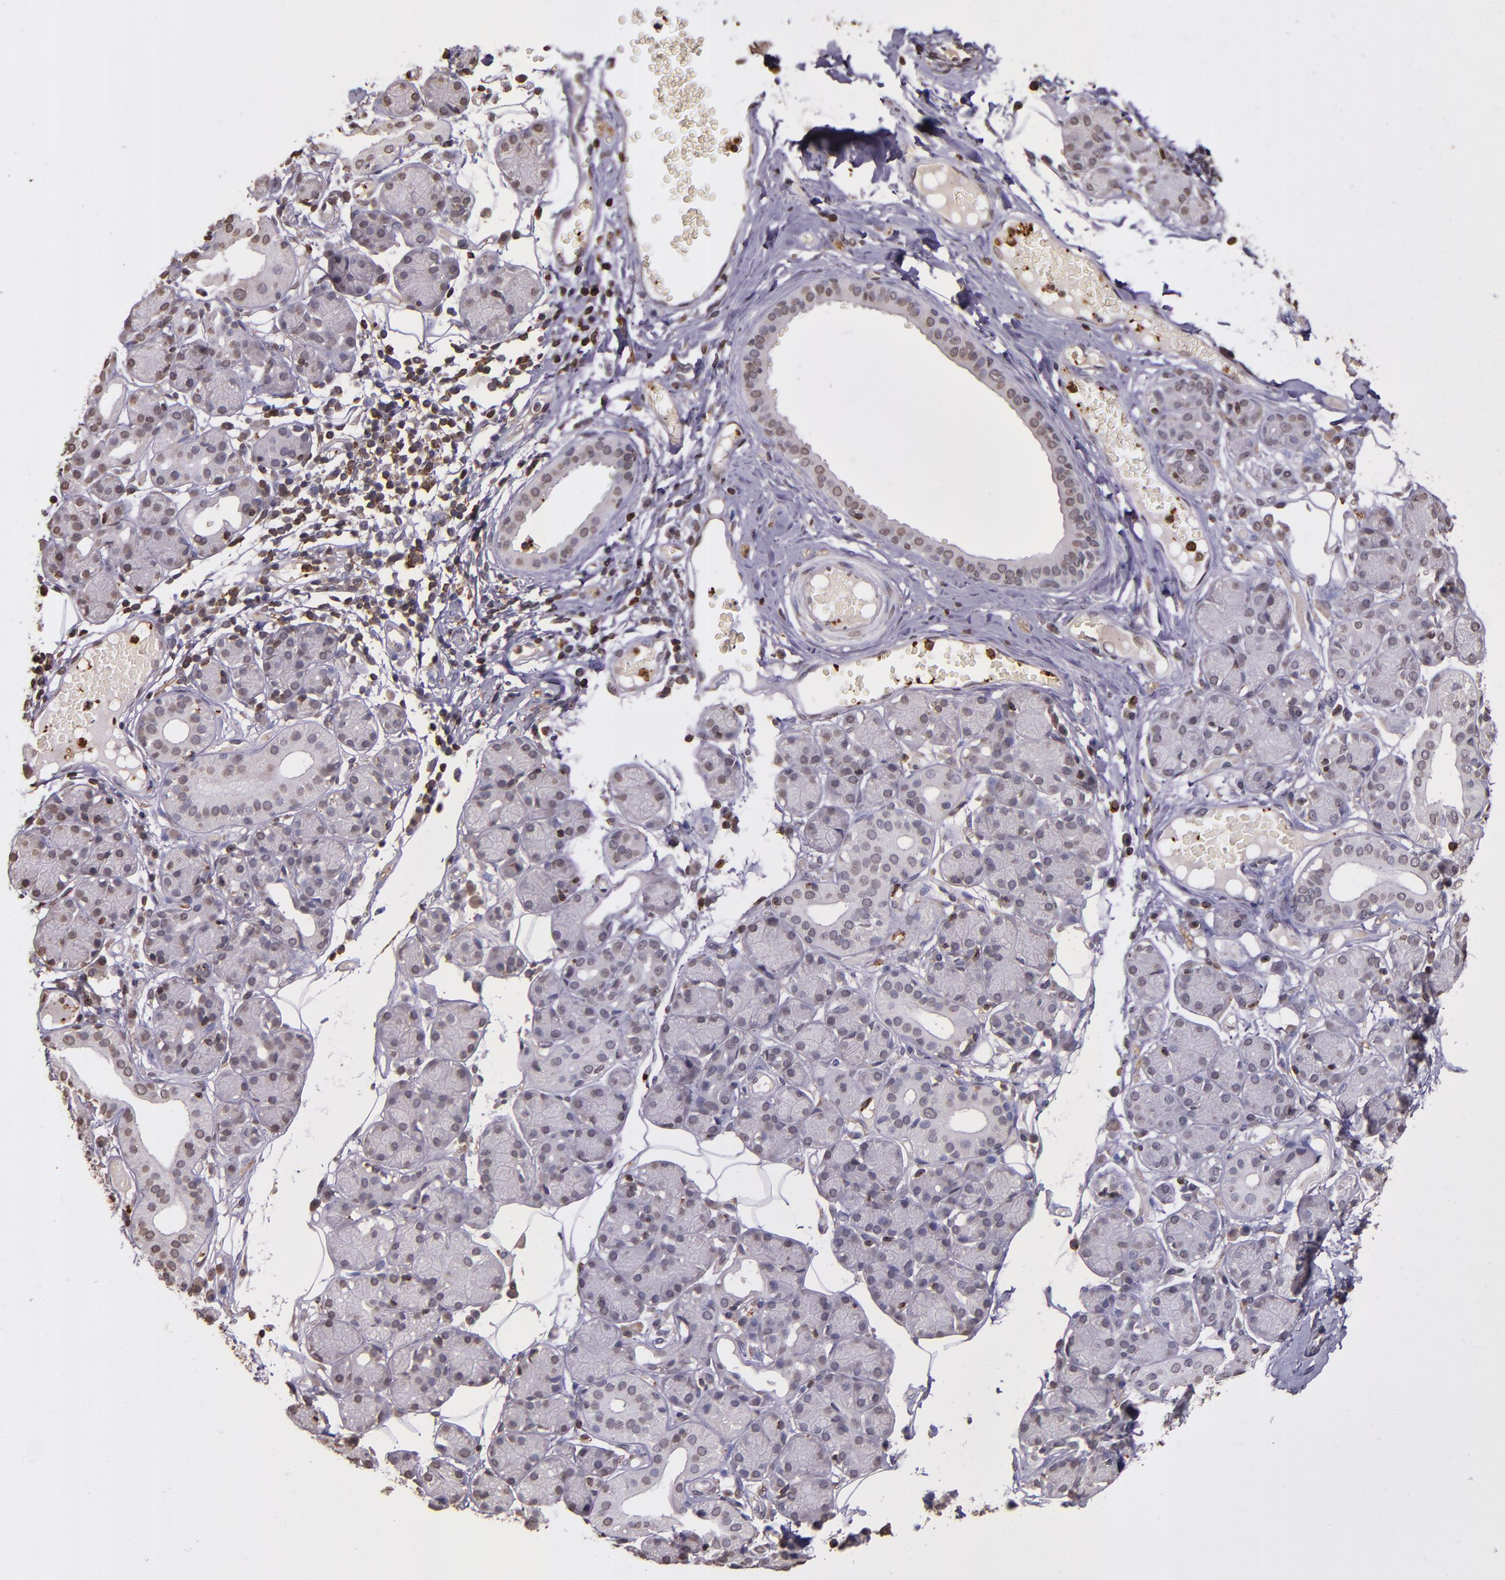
{"staining": {"intensity": "negative", "quantity": "none", "location": "none"}, "tissue": "salivary gland", "cell_type": "Glandular cells", "image_type": "normal", "snomed": [{"axis": "morphology", "description": "Normal tissue, NOS"}, {"axis": "topography", "description": "Salivary gland"}], "caption": "Micrograph shows no protein staining in glandular cells of benign salivary gland.", "gene": "SLC2A3", "patient": {"sex": "male", "age": 54}}